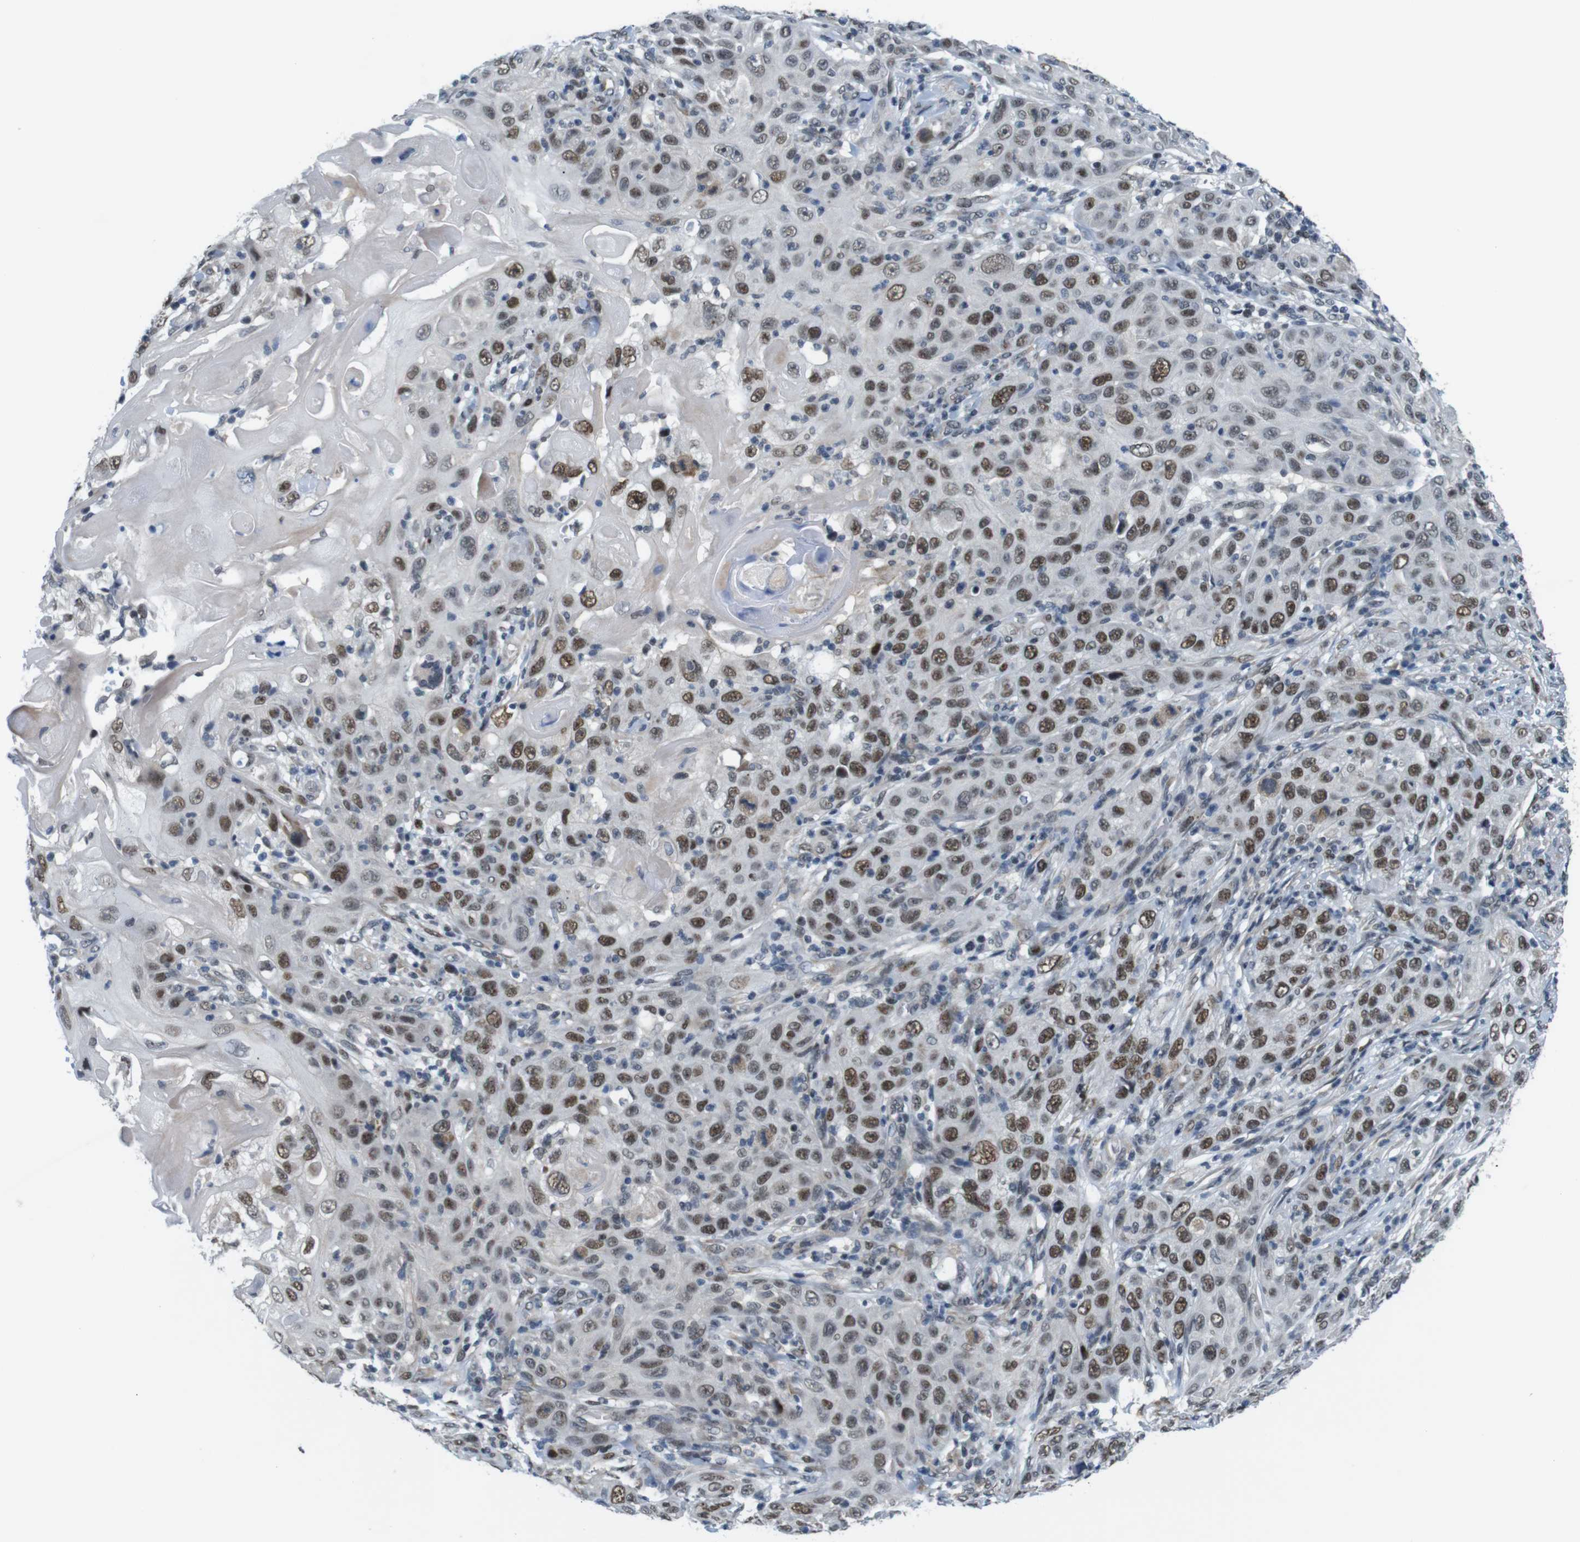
{"staining": {"intensity": "moderate", "quantity": ">75%", "location": "nuclear"}, "tissue": "skin cancer", "cell_type": "Tumor cells", "image_type": "cancer", "snomed": [{"axis": "morphology", "description": "Squamous cell carcinoma, NOS"}, {"axis": "topography", "description": "Skin"}], "caption": "Skin cancer stained for a protein (brown) shows moderate nuclear positive expression in about >75% of tumor cells.", "gene": "SMCO2", "patient": {"sex": "female", "age": 88}}